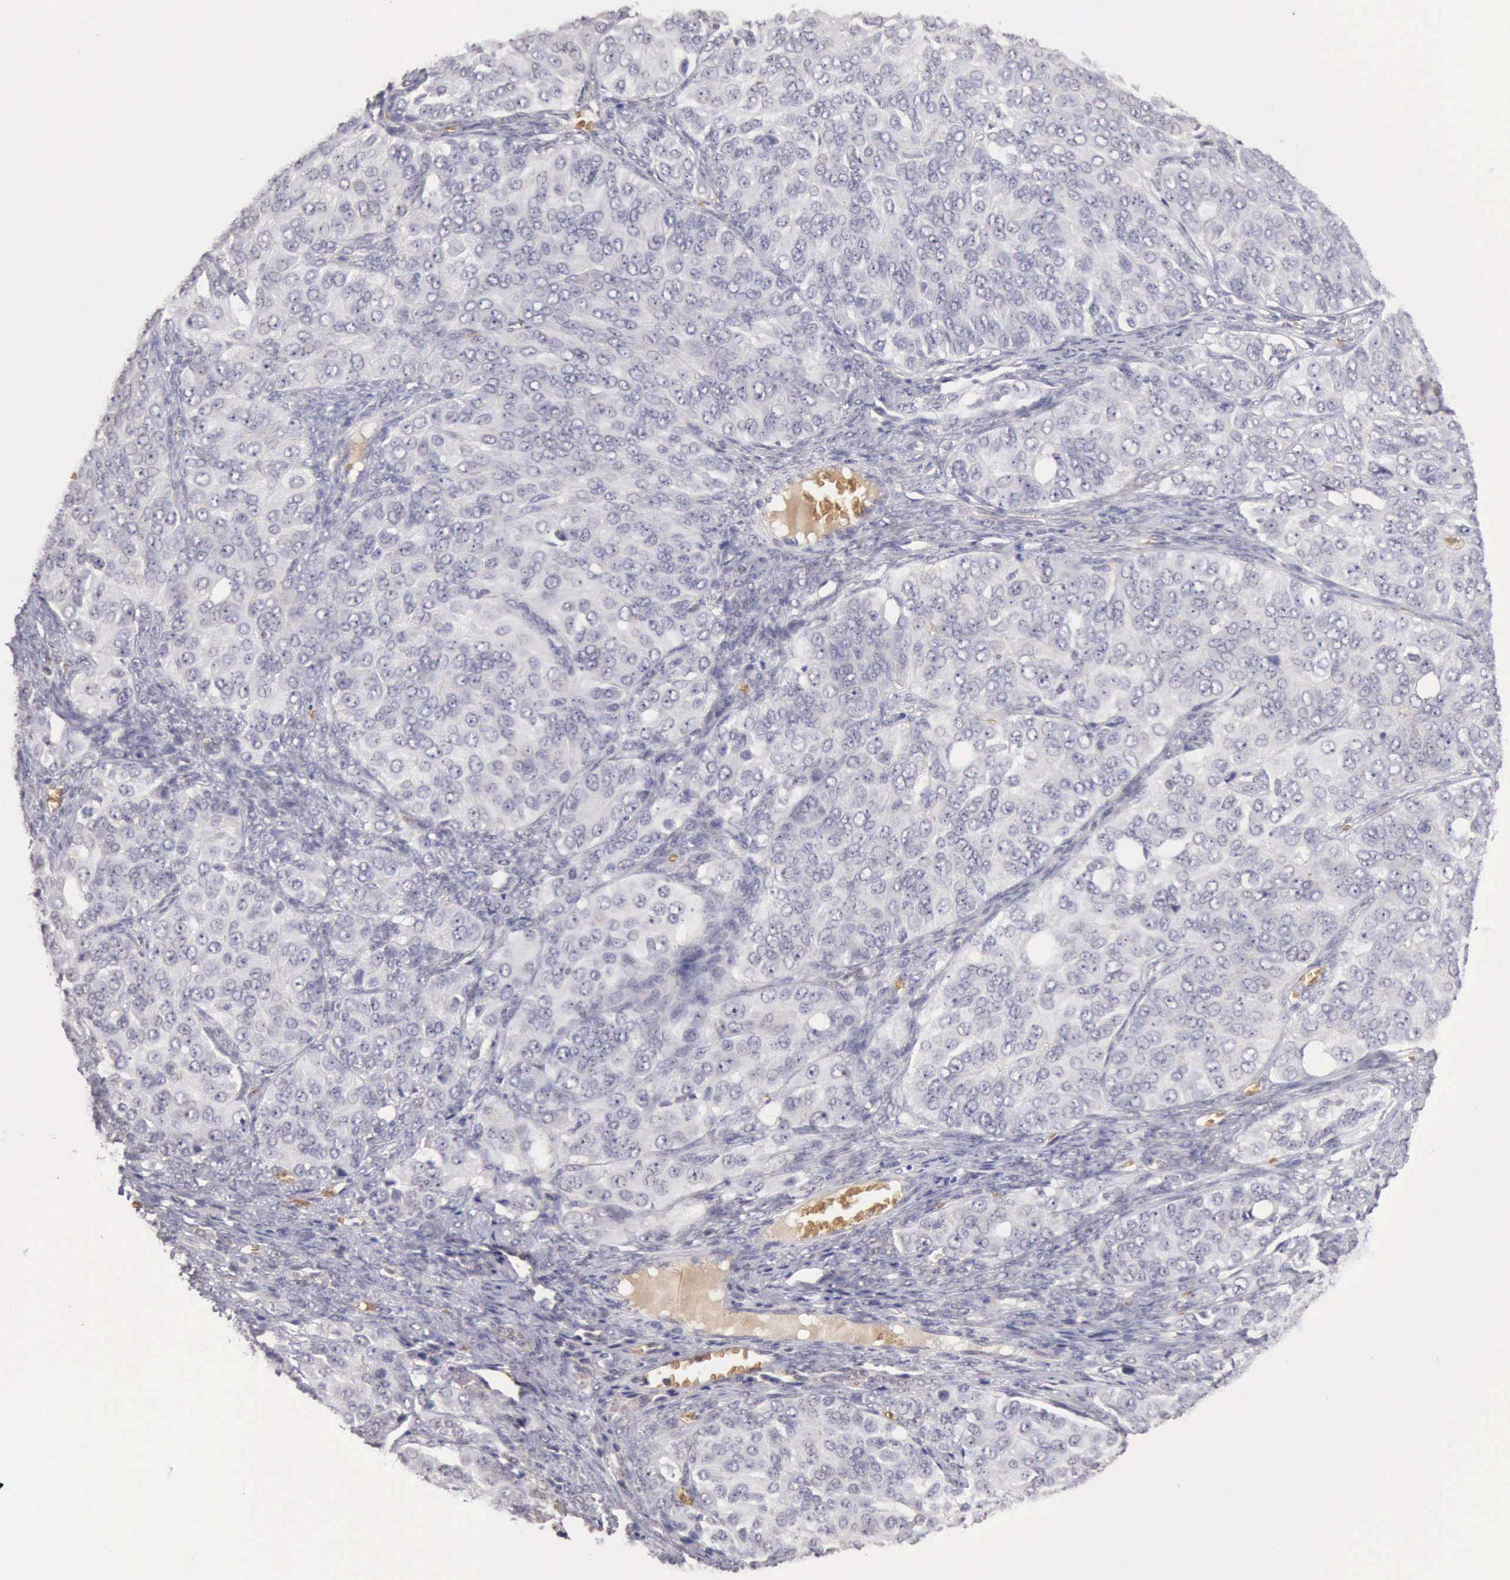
{"staining": {"intensity": "negative", "quantity": "none", "location": "none"}, "tissue": "ovarian cancer", "cell_type": "Tumor cells", "image_type": "cancer", "snomed": [{"axis": "morphology", "description": "Carcinoma, endometroid"}, {"axis": "topography", "description": "Ovary"}], "caption": "A high-resolution image shows immunohistochemistry (IHC) staining of ovarian cancer (endometroid carcinoma), which reveals no significant staining in tumor cells.", "gene": "CFI", "patient": {"sex": "female", "age": 51}}